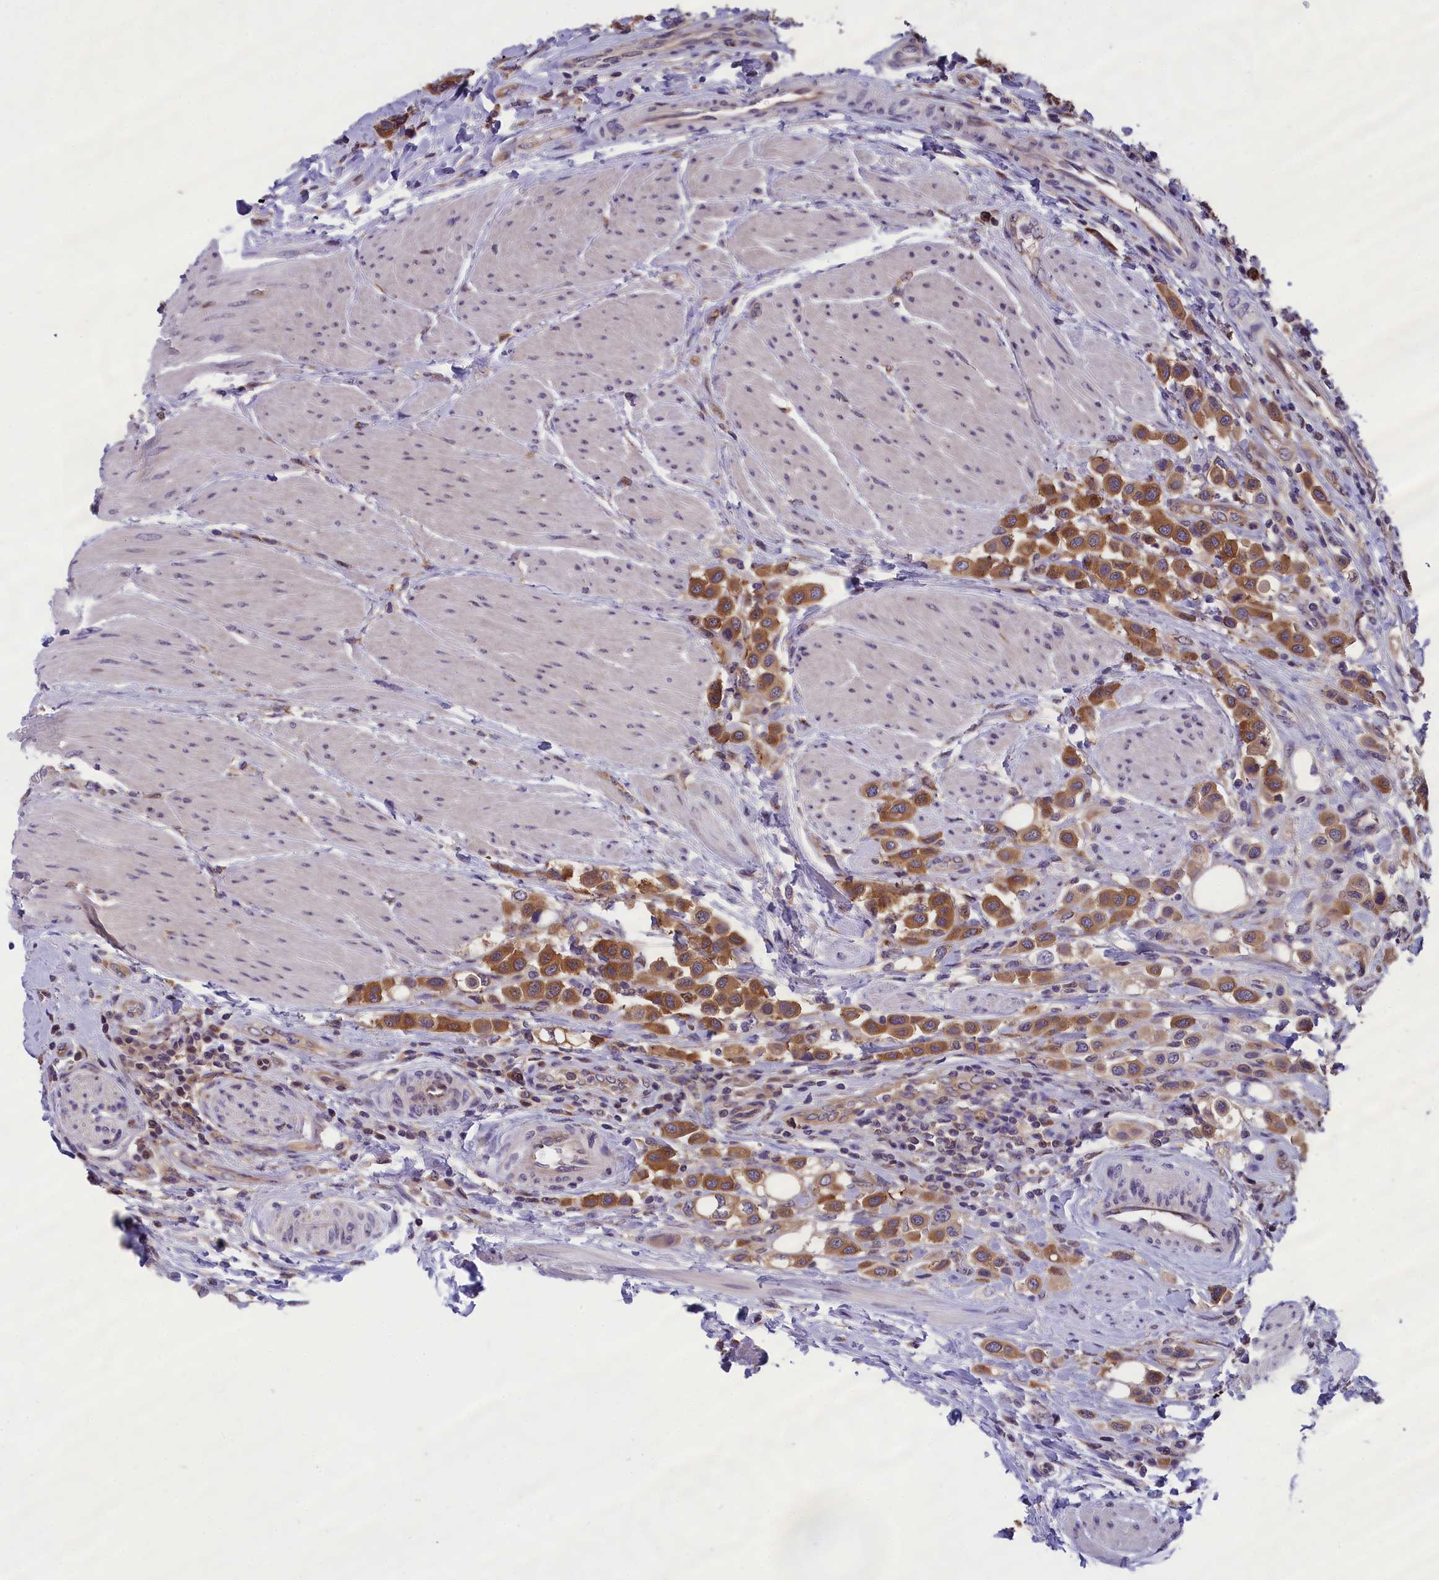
{"staining": {"intensity": "moderate", "quantity": ">75%", "location": "cytoplasmic/membranous"}, "tissue": "urothelial cancer", "cell_type": "Tumor cells", "image_type": "cancer", "snomed": [{"axis": "morphology", "description": "Urothelial carcinoma, High grade"}, {"axis": "topography", "description": "Urinary bladder"}], "caption": "The image exhibits a brown stain indicating the presence of a protein in the cytoplasmic/membranous of tumor cells in urothelial carcinoma (high-grade).", "gene": "ABCC8", "patient": {"sex": "male", "age": 50}}